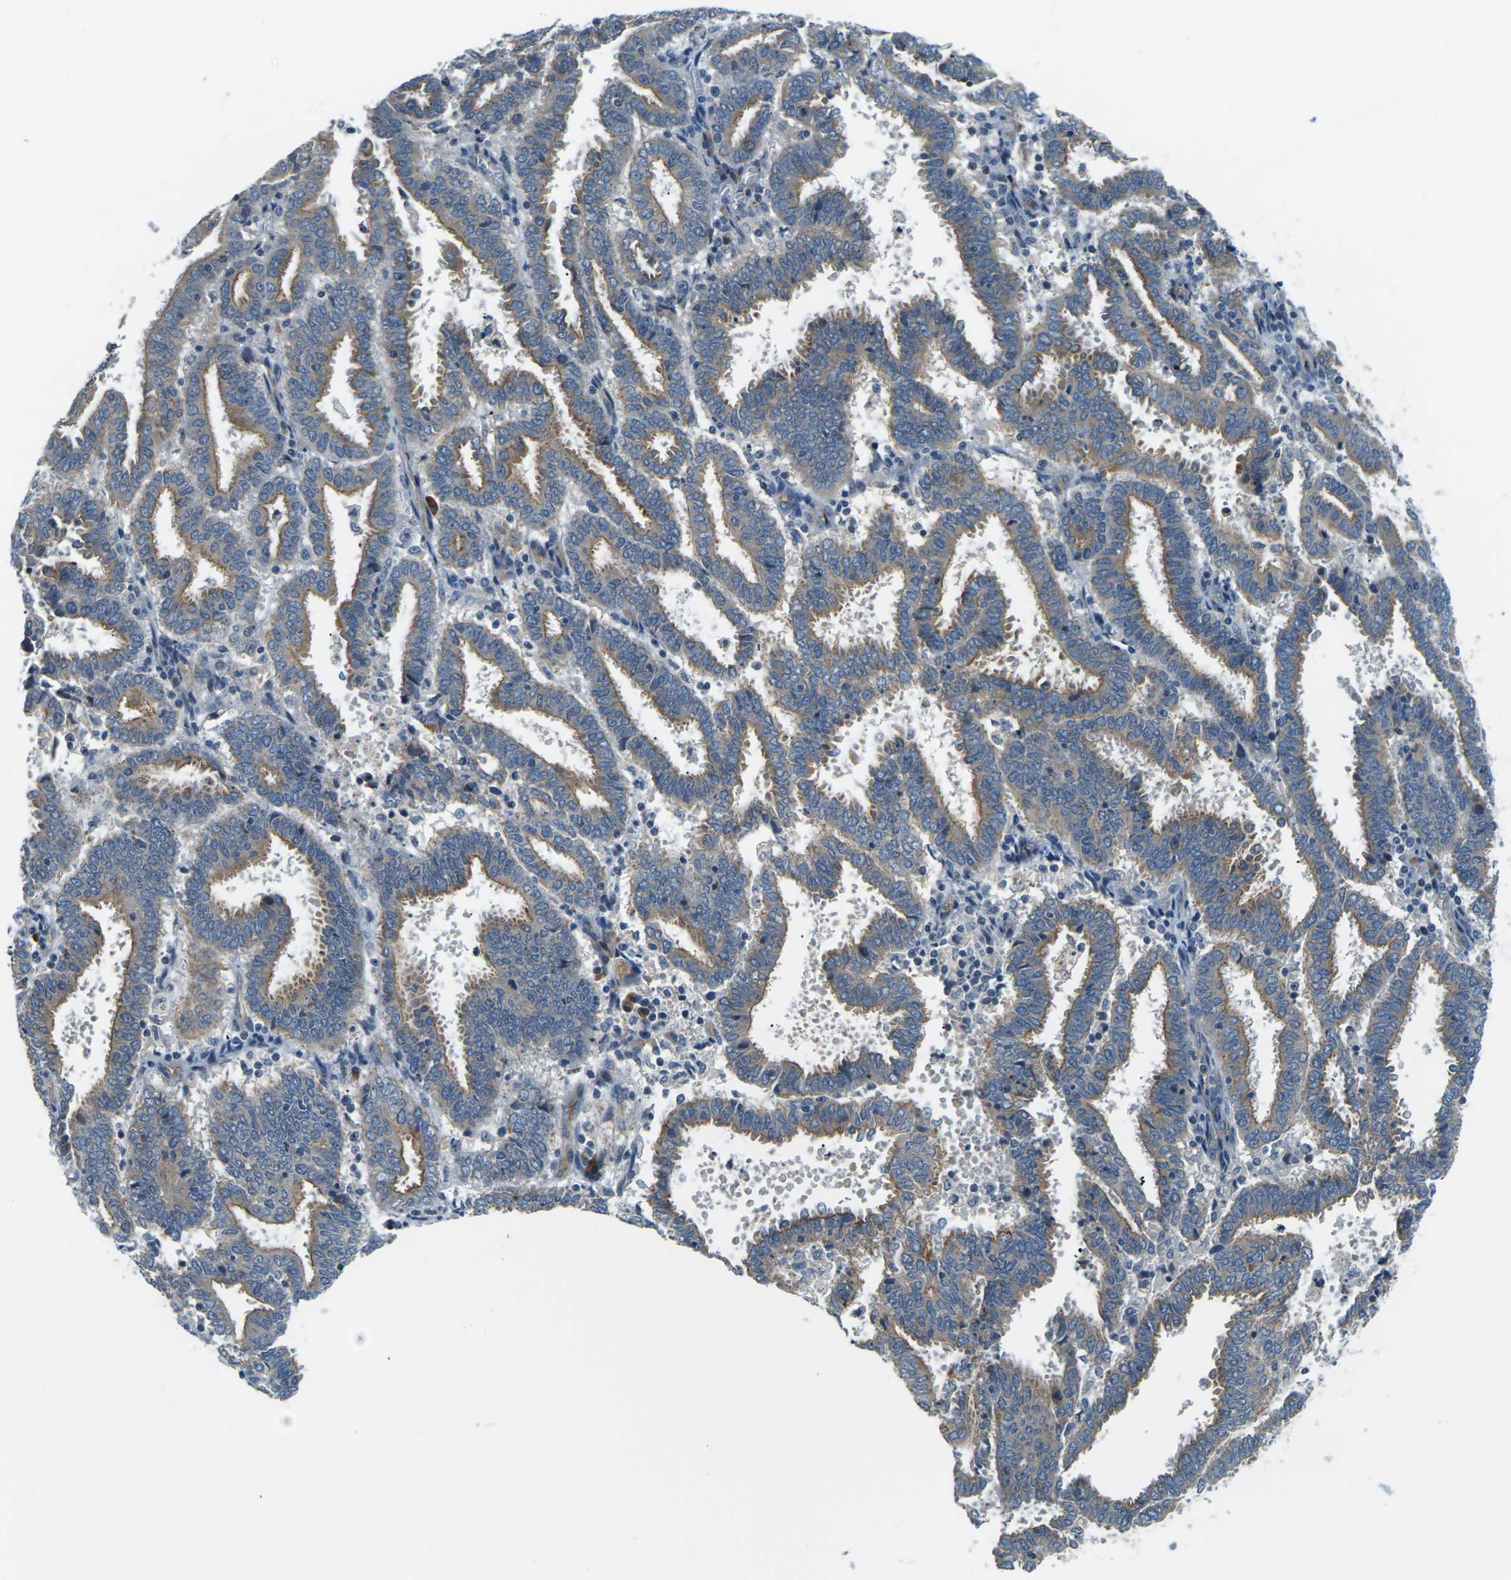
{"staining": {"intensity": "moderate", "quantity": ">75%", "location": "cytoplasmic/membranous"}, "tissue": "endometrial cancer", "cell_type": "Tumor cells", "image_type": "cancer", "snomed": [{"axis": "morphology", "description": "Adenocarcinoma, NOS"}, {"axis": "topography", "description": "Uterus"}], "caption": "Protein expression by immunohistochemistry reveals moderate cytoplasmic/membranous positivity in approximately >75% of tumor cells in endometrial cancer (adenocarcinoma).", "gene": "SLC13A3", "patient": {"sex": "female", "age": 83}}